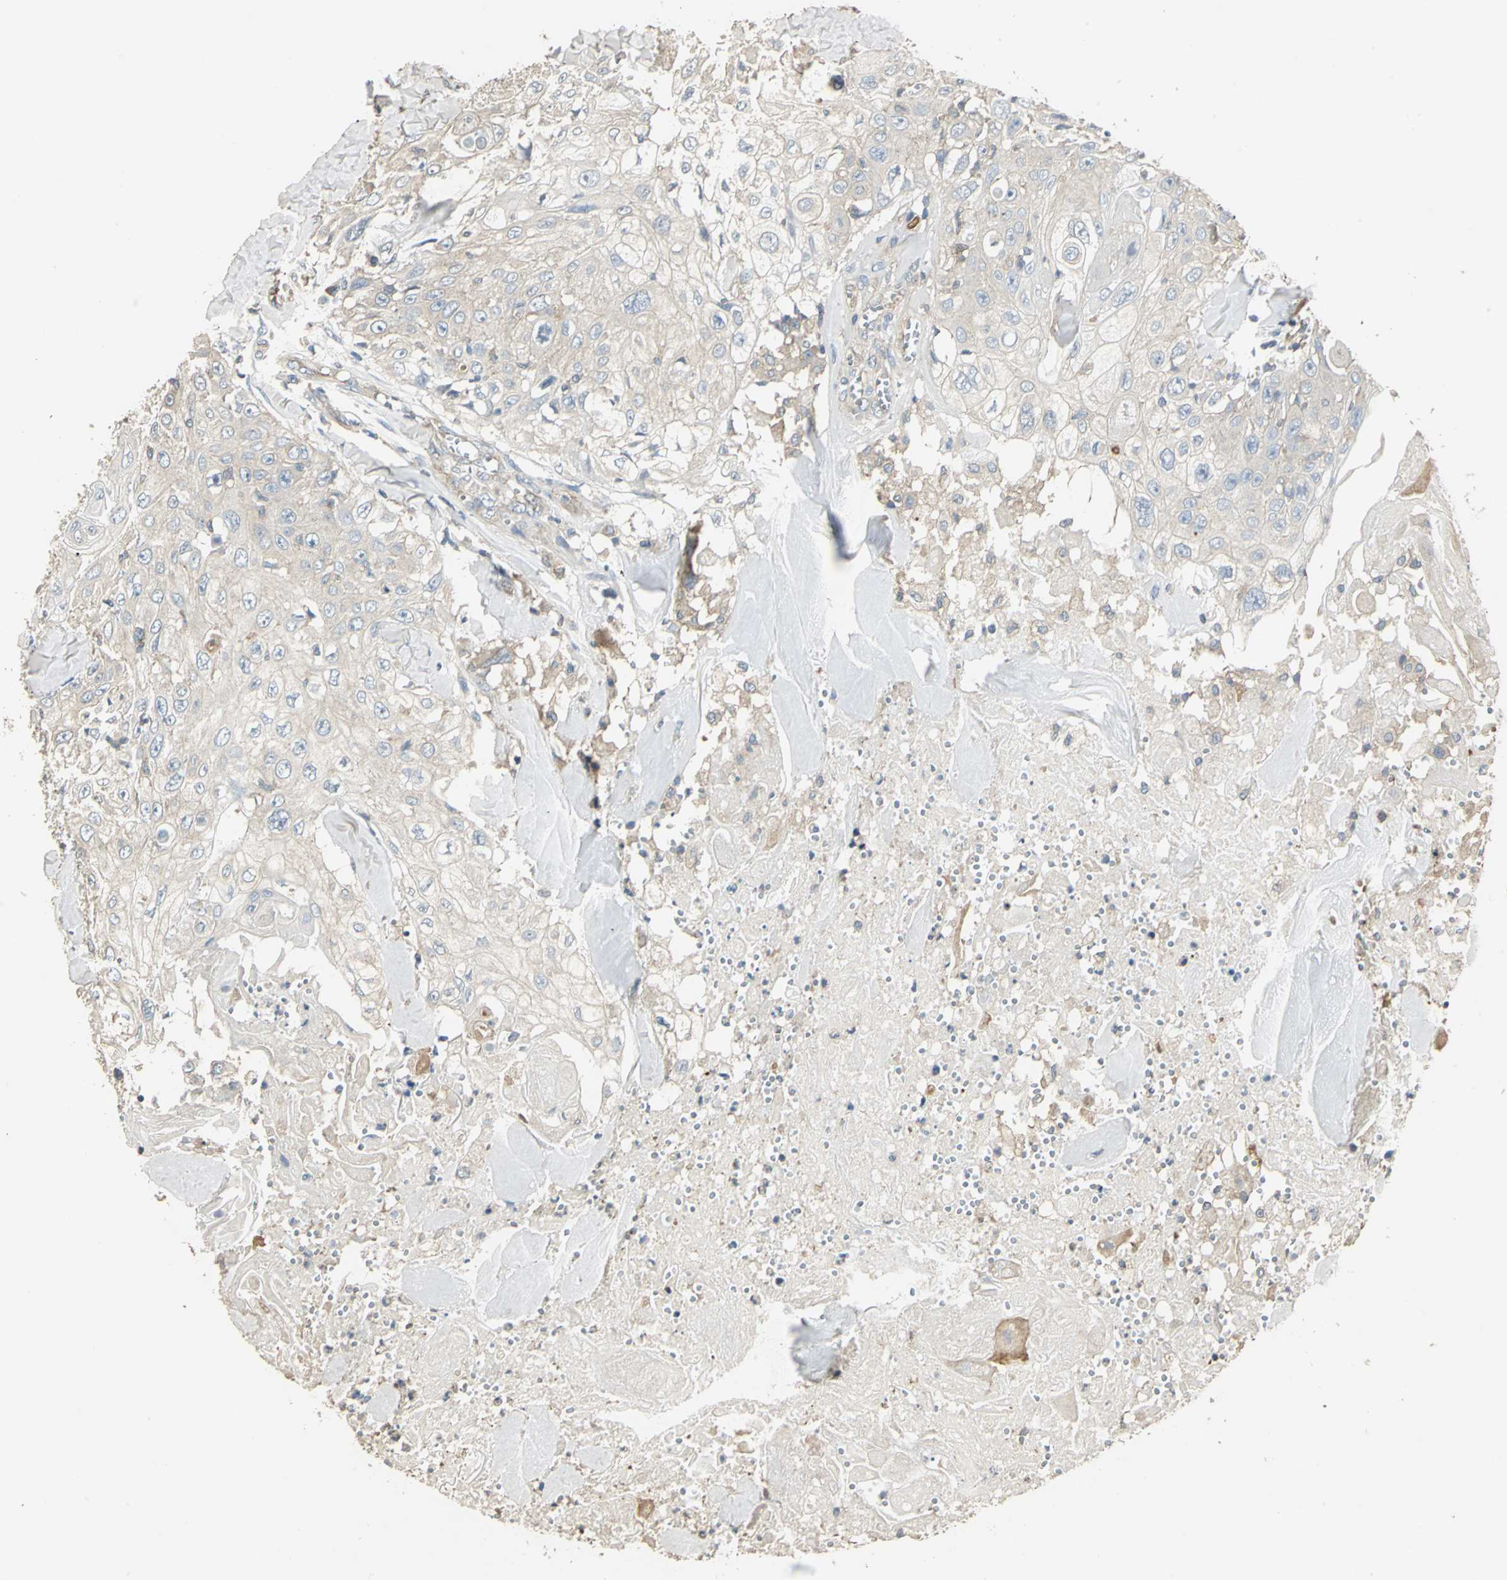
{"staining": {"intensity": "negative", "quantity": "none", "location": "none"}, "tissue": "skin cancer", "cell_type": "Tumor cells", "image_type": "cancer", "snomed": [{"axis": "morphology", "description": "Squamous cell carcinoma, NOS"}, {"axis": "topography", "description": "Skin"}], "caption": "Immunohistochemistry micrograph of neoplastic tissue: skin squamous cell carcinoma stained with DAB shows no significant protein positivity in tumor cells.", "gene": "RAPGEF1", "patient": {"sex": "male", "age": 86}}